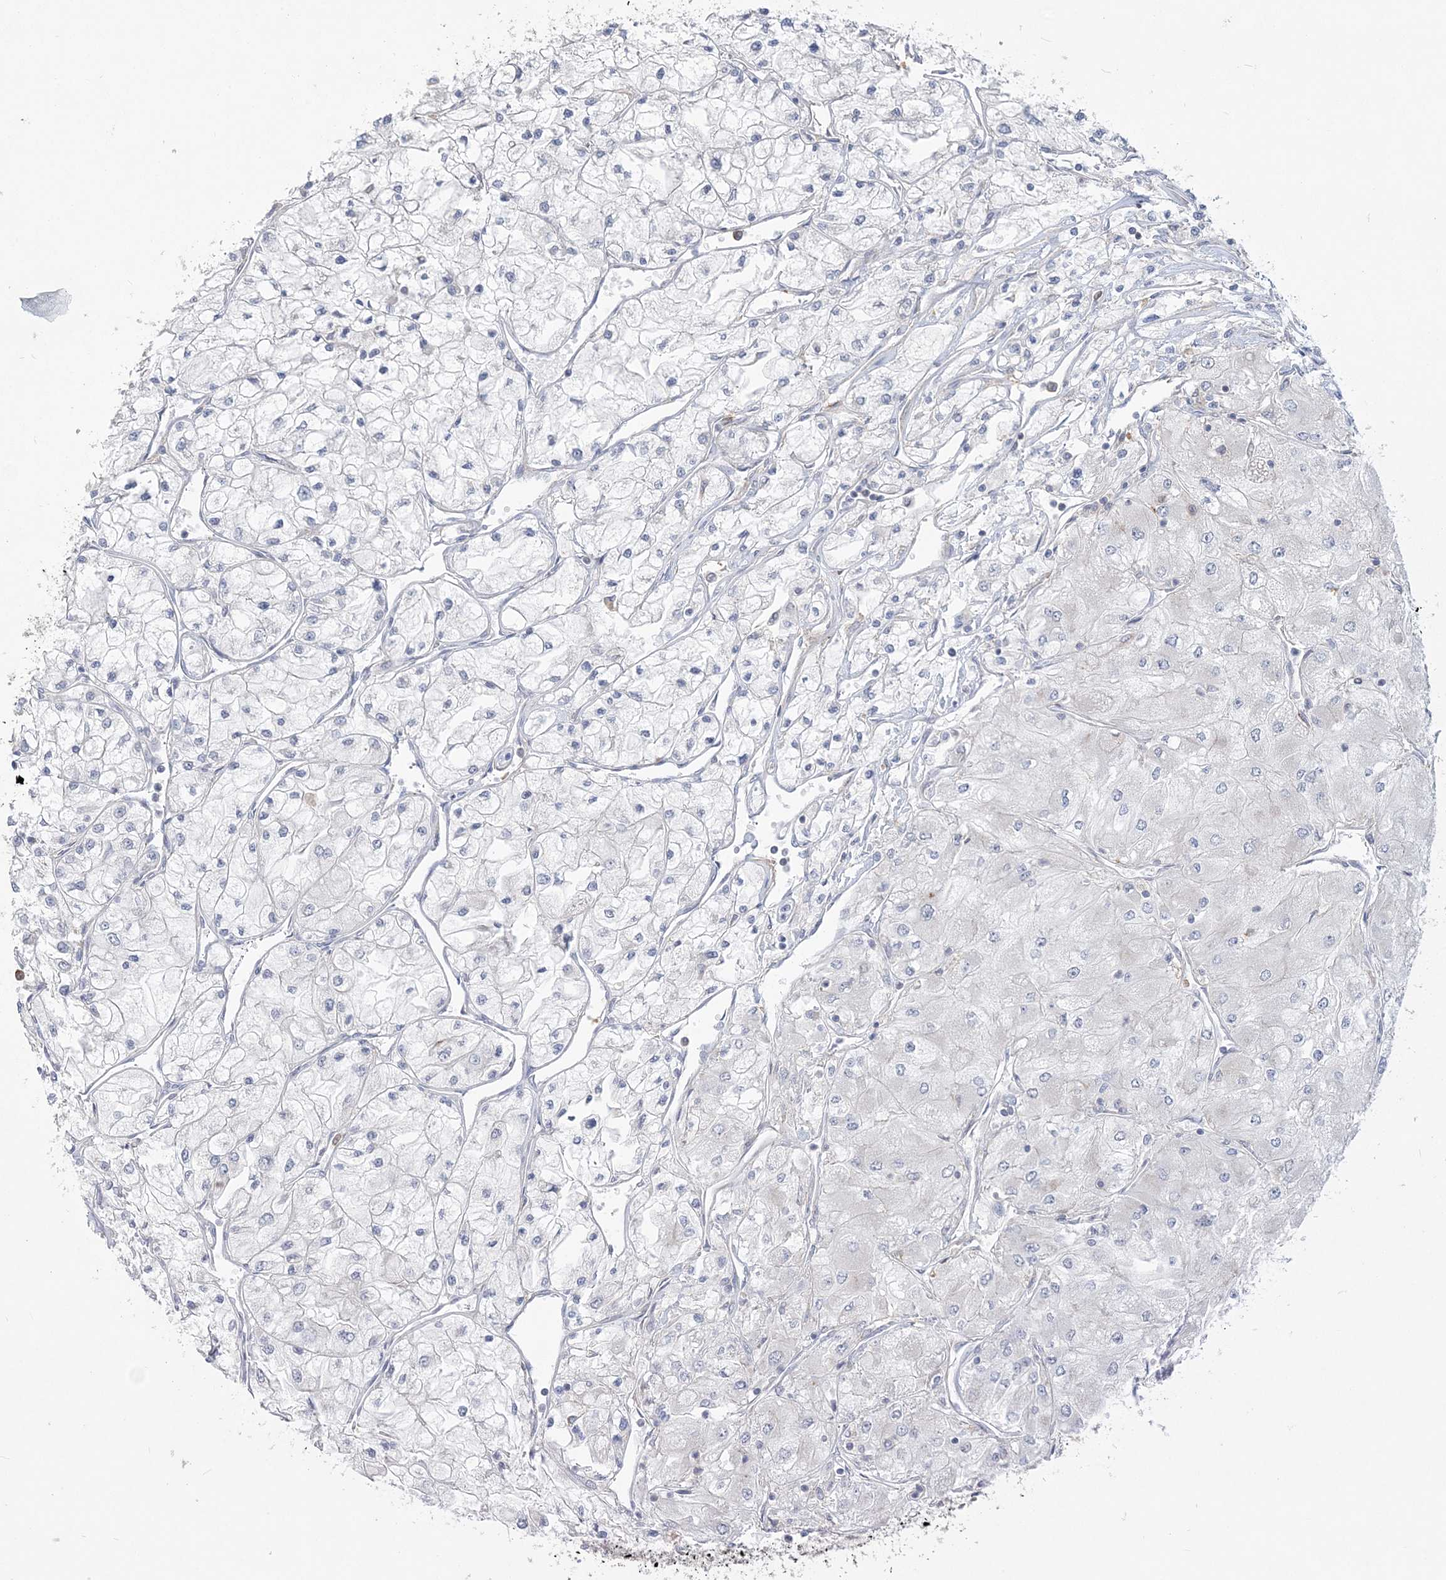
{"staining": {"intensity": "negative", "quantity": "none", "location": "none"}, "tissue": "renal cancer", "cell_type": "Tumor cells", "image_type": "cancer", "snomed": [{"axis": "morphology", "description": "Adenocarcinoma, NOS"}, {"axis": "topography", "description": "Kidney"}], "caption": "Immunohistochemical staining of renal cancer exhibits no significant staining in tumor cells.", "gene": "ANKS1A", "patient": {"sex": "male", "age": 80}}